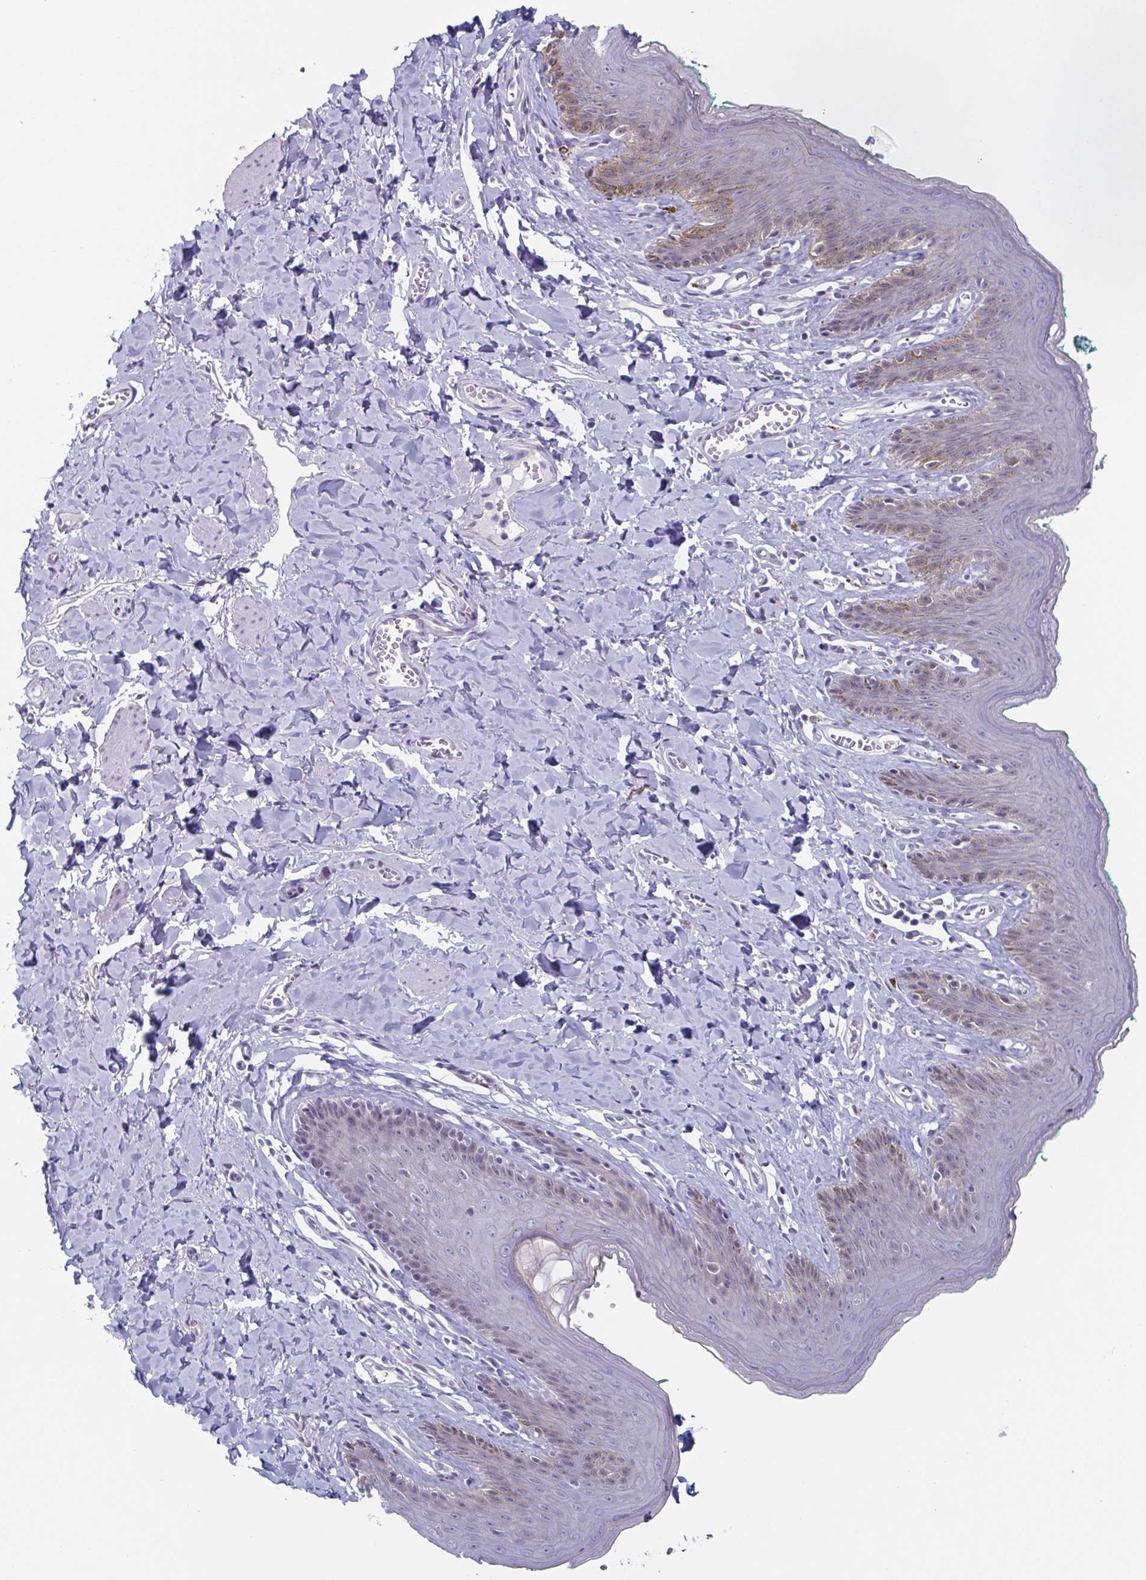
{"staining": {"intensity": "weak", "quantity": "<25%", "location": "cytoplasmic/membranous,nuclear"}, "tissue": "skin", "cell_type": "Epidermal cells", "image_type": "normal", "snomed": [{"axis": "morphology", "description": "Normal tissue, NOS"}, {"axis": "topography", "description": "Vulva"}, {"axis": "topography", "description": "Peripheral nerve tissue"}], "caption": "IHC image of normal skin stained for a protein (brown), which demonstrates no expression in epidermal cells.", "gene": "ZFP64", "patient": {"sex": "female", "age": 66}}